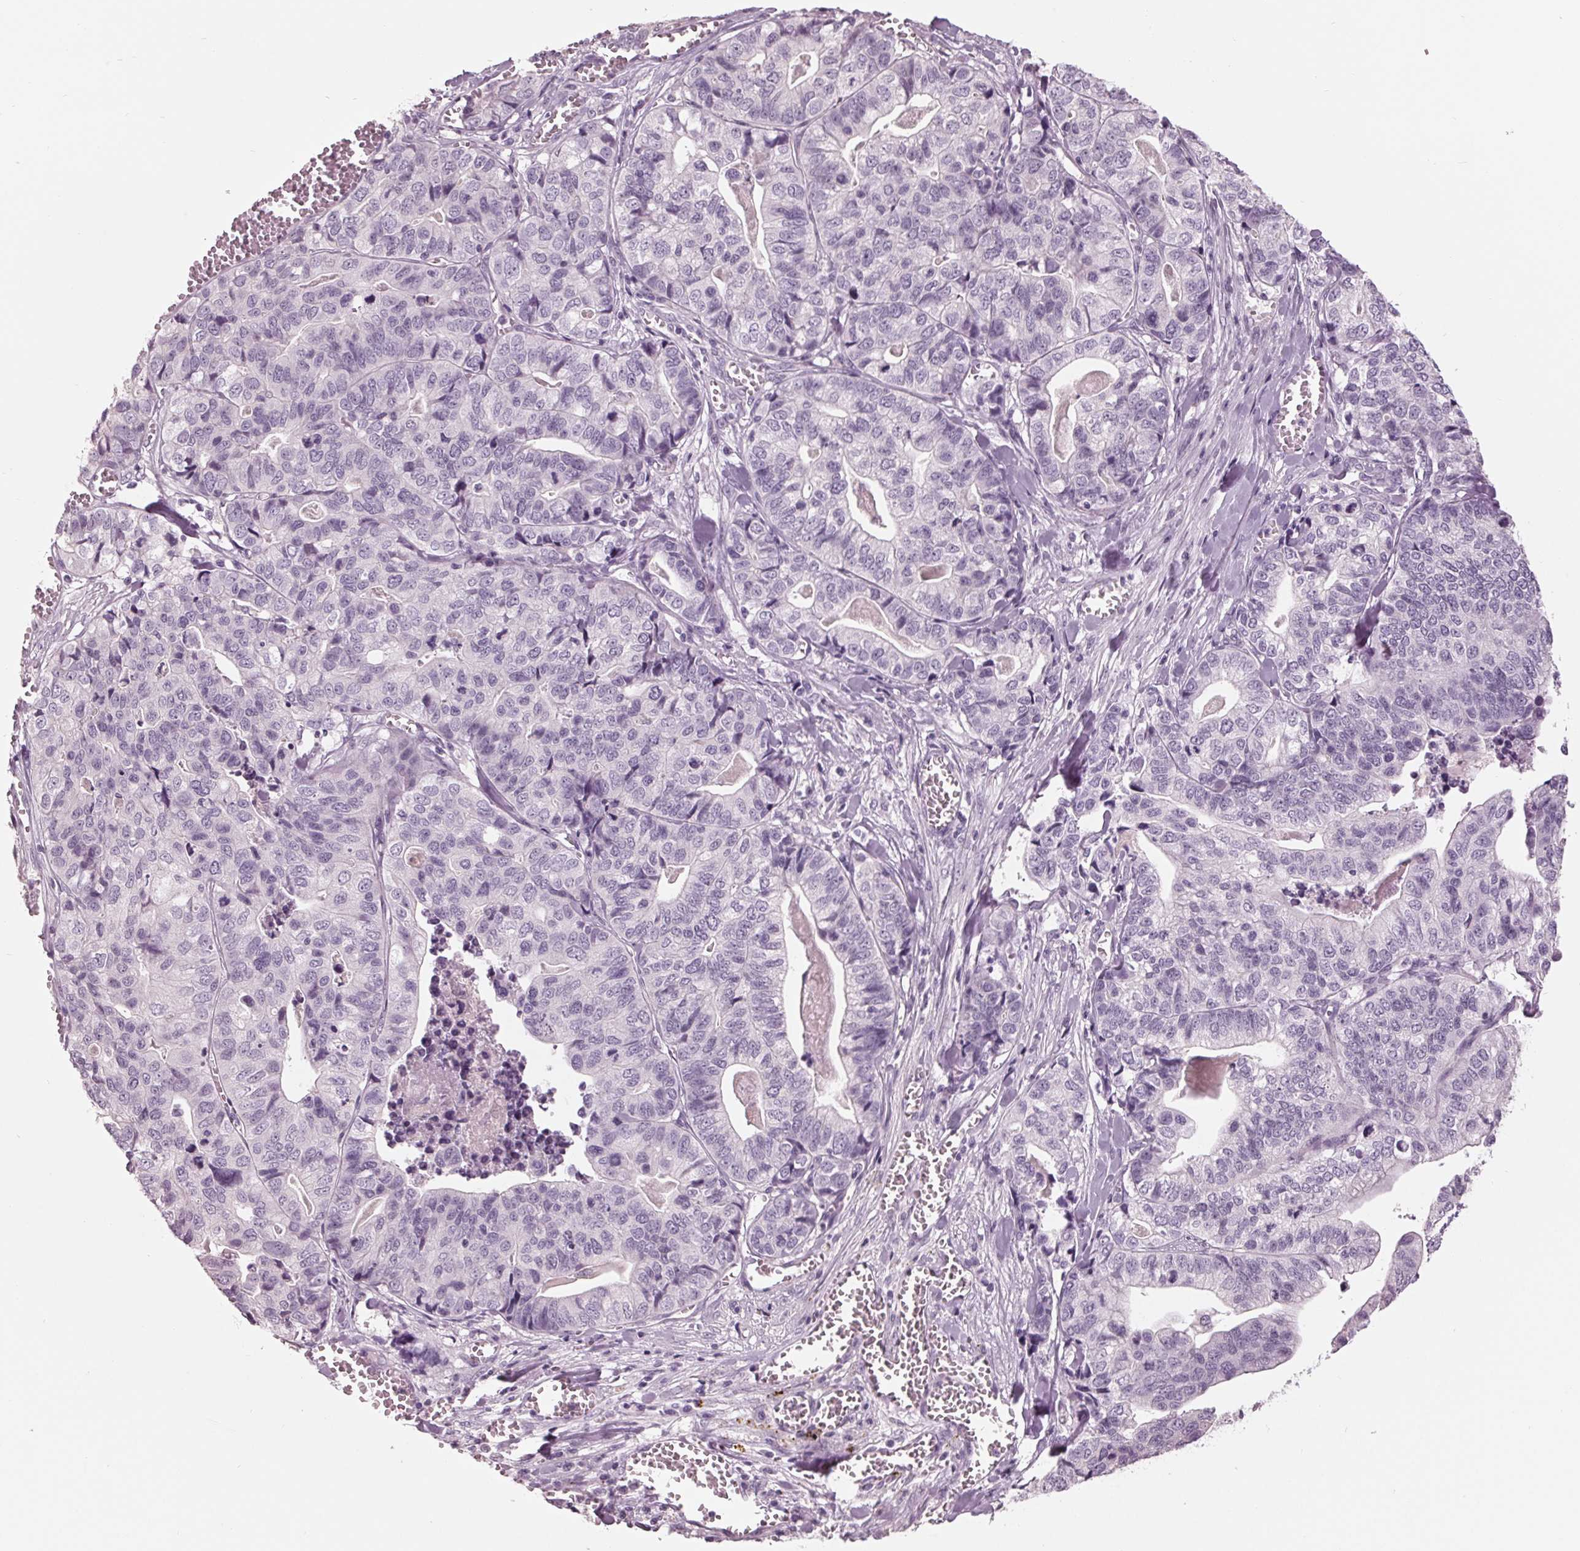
{"staining": {"intensity": "negative", "quantity": "none", "location": "none"}, "tissue": "stomach cancer", "cell_type": "Tumor cells", "image_type": "cancer", "snomed": [{"axis": "morphology", "description": "Adenocarcinoma, NOS"}, {"axis": "topography", "description": "Stomach, upper"}], "caption": "IHC histopathology image of neoplastic tissue: adenocarcinoma (stomach) stained with DAB (3,3'-diaminobenzidine) reveals no significant protein staining in tumor cells.", "gene": "TNNC2", "patient": {"sex": "female", "age": 67}}